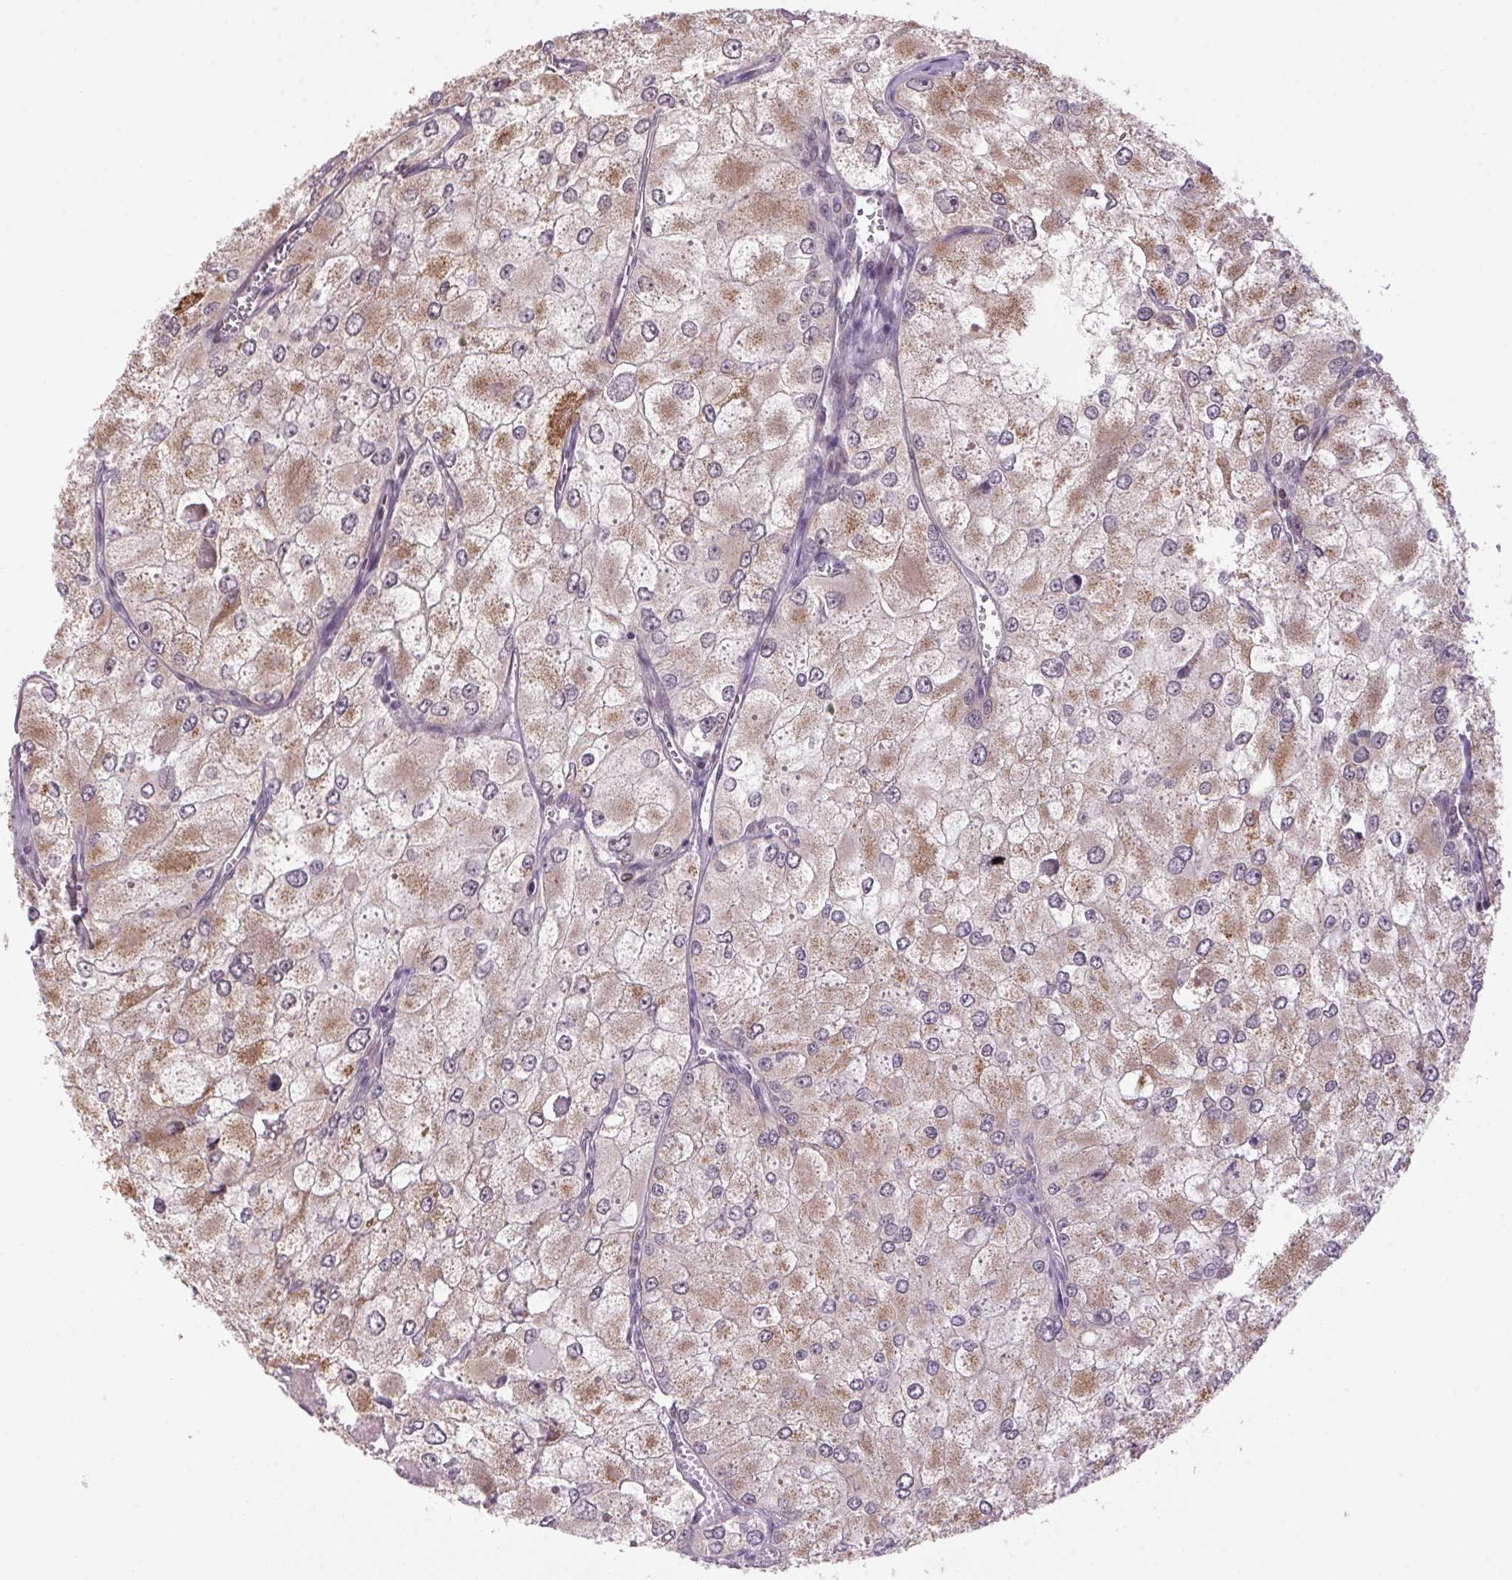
{"staining": {"intensity": "moderate", "quantity": "25%-75%", "location": "cytoplasmic/membranous"}, "tissue": "renal cancer", "cell_type": "Tumor cells", "image_type": "cancer", "snomed": [{"axis": "morphology", "description": "Adenocarcinoma, NOS"}, {"axis": "topography", "description": "Kidney"}], "caption": "A medium amount of moderate cytoplasmic/membranous expression is present in approximately 25%-75% of tumor cells in renal cancer tissue. (brown staining indicates protein expression, while blue staining denotes nuclei).", "gene": "AKR1E2", "patient": {"sex": "female", "age": 70}}